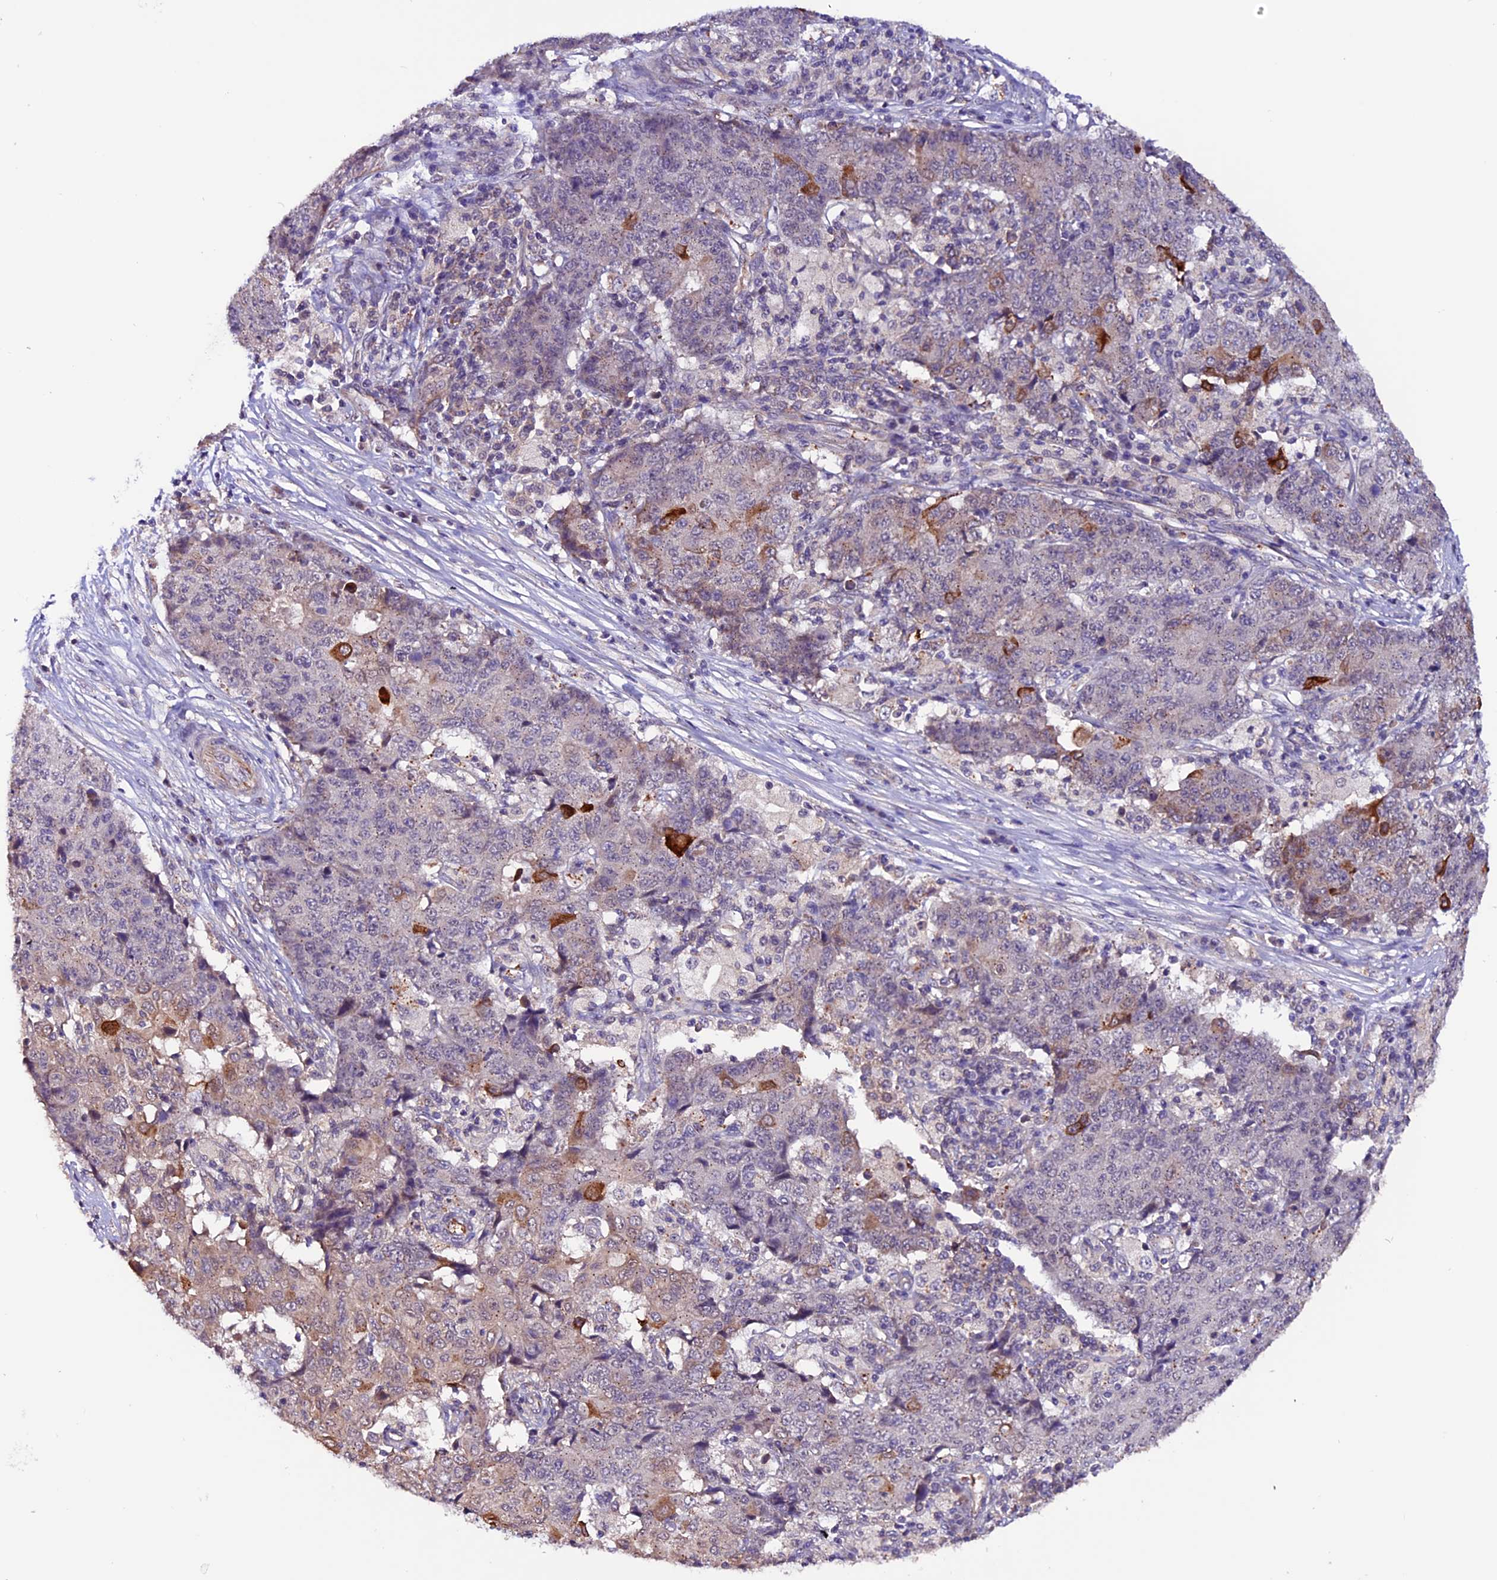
{"staining": {"intensity": "strong", "quantity": "<25%", "location": "cytoplasmic/membranous"}, "tissue": "ovarian cancer", "cell_type": "Tumor cells", "image_type": "cancer", "snomed": [{"axis": "morphology", "description": "Carcinoma, endometroid"}, {"axis": "topography", "description": "Ovary"}], "caption": "Tumor cells display medium levels of strong cytoplasmic/membranous positivity in approximately <25% of cells in ovarian cancer (endometroid carcinoma). (DAB (3,3'-diaminobenzidine) IHC, brown staining for protein, blue staining for nuclei).", "gene": "RINL", "patient": {"sex": "female", "age": 42}}